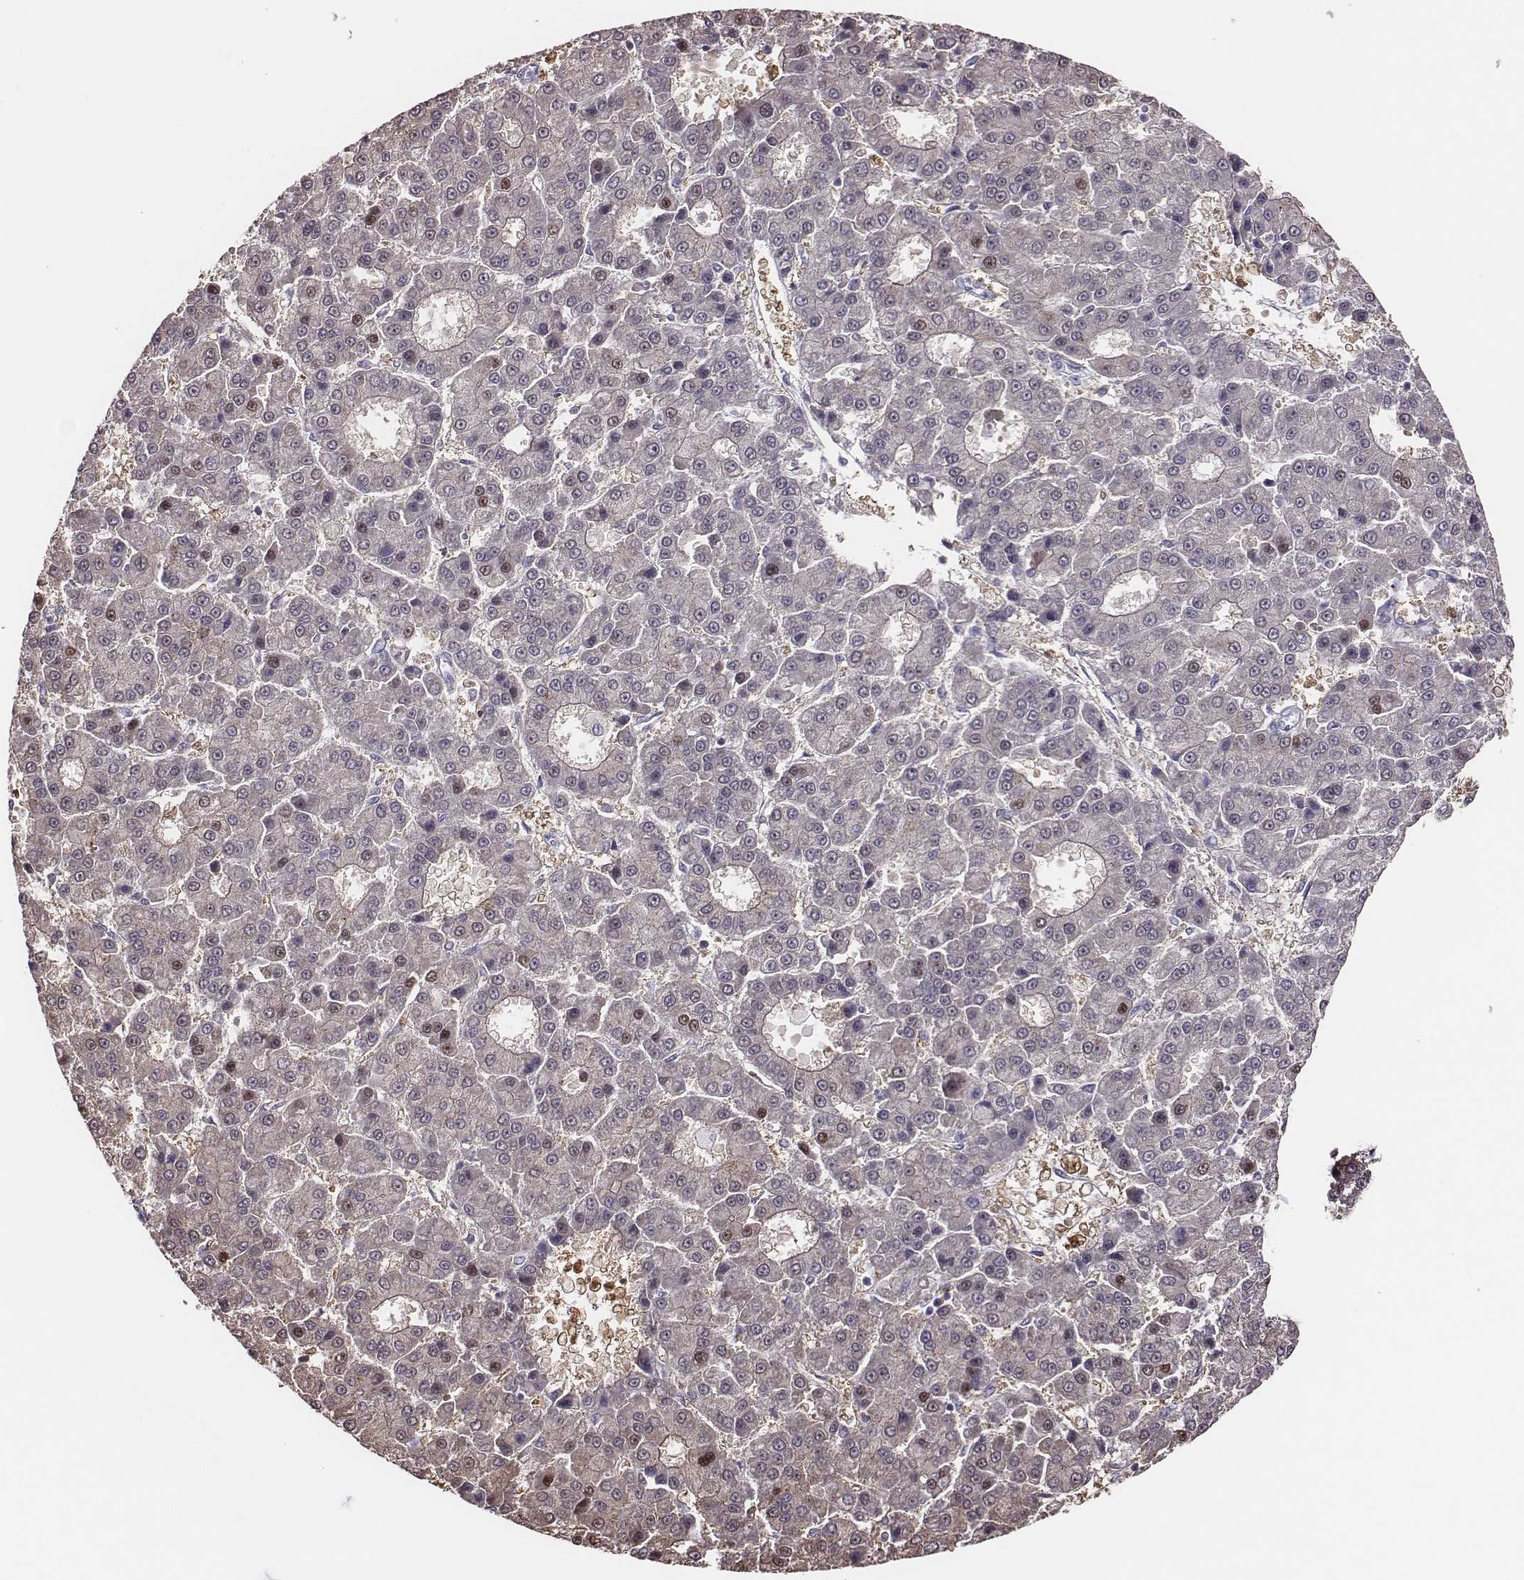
{"staining": {"intensity": "moderate", "quantity": "<25%", "location": "nuclear"}, "tissue": "liver cancer", "cell_type": "Tumor cells", "image_type": "cancer", "snomed": [{"axis": "morphology", "description": "Carcinoma, Hepatocellular, NOS"}, {"axis": "topography", "description": "Liver"}], "caption": "Liver cancer (hepatocellular carcinoma) stained for a protein demonstrates moderate nuclear positivity in tumor cells.", "gene": "SCML2", "patient": {"sex": "male", "age": 70}}